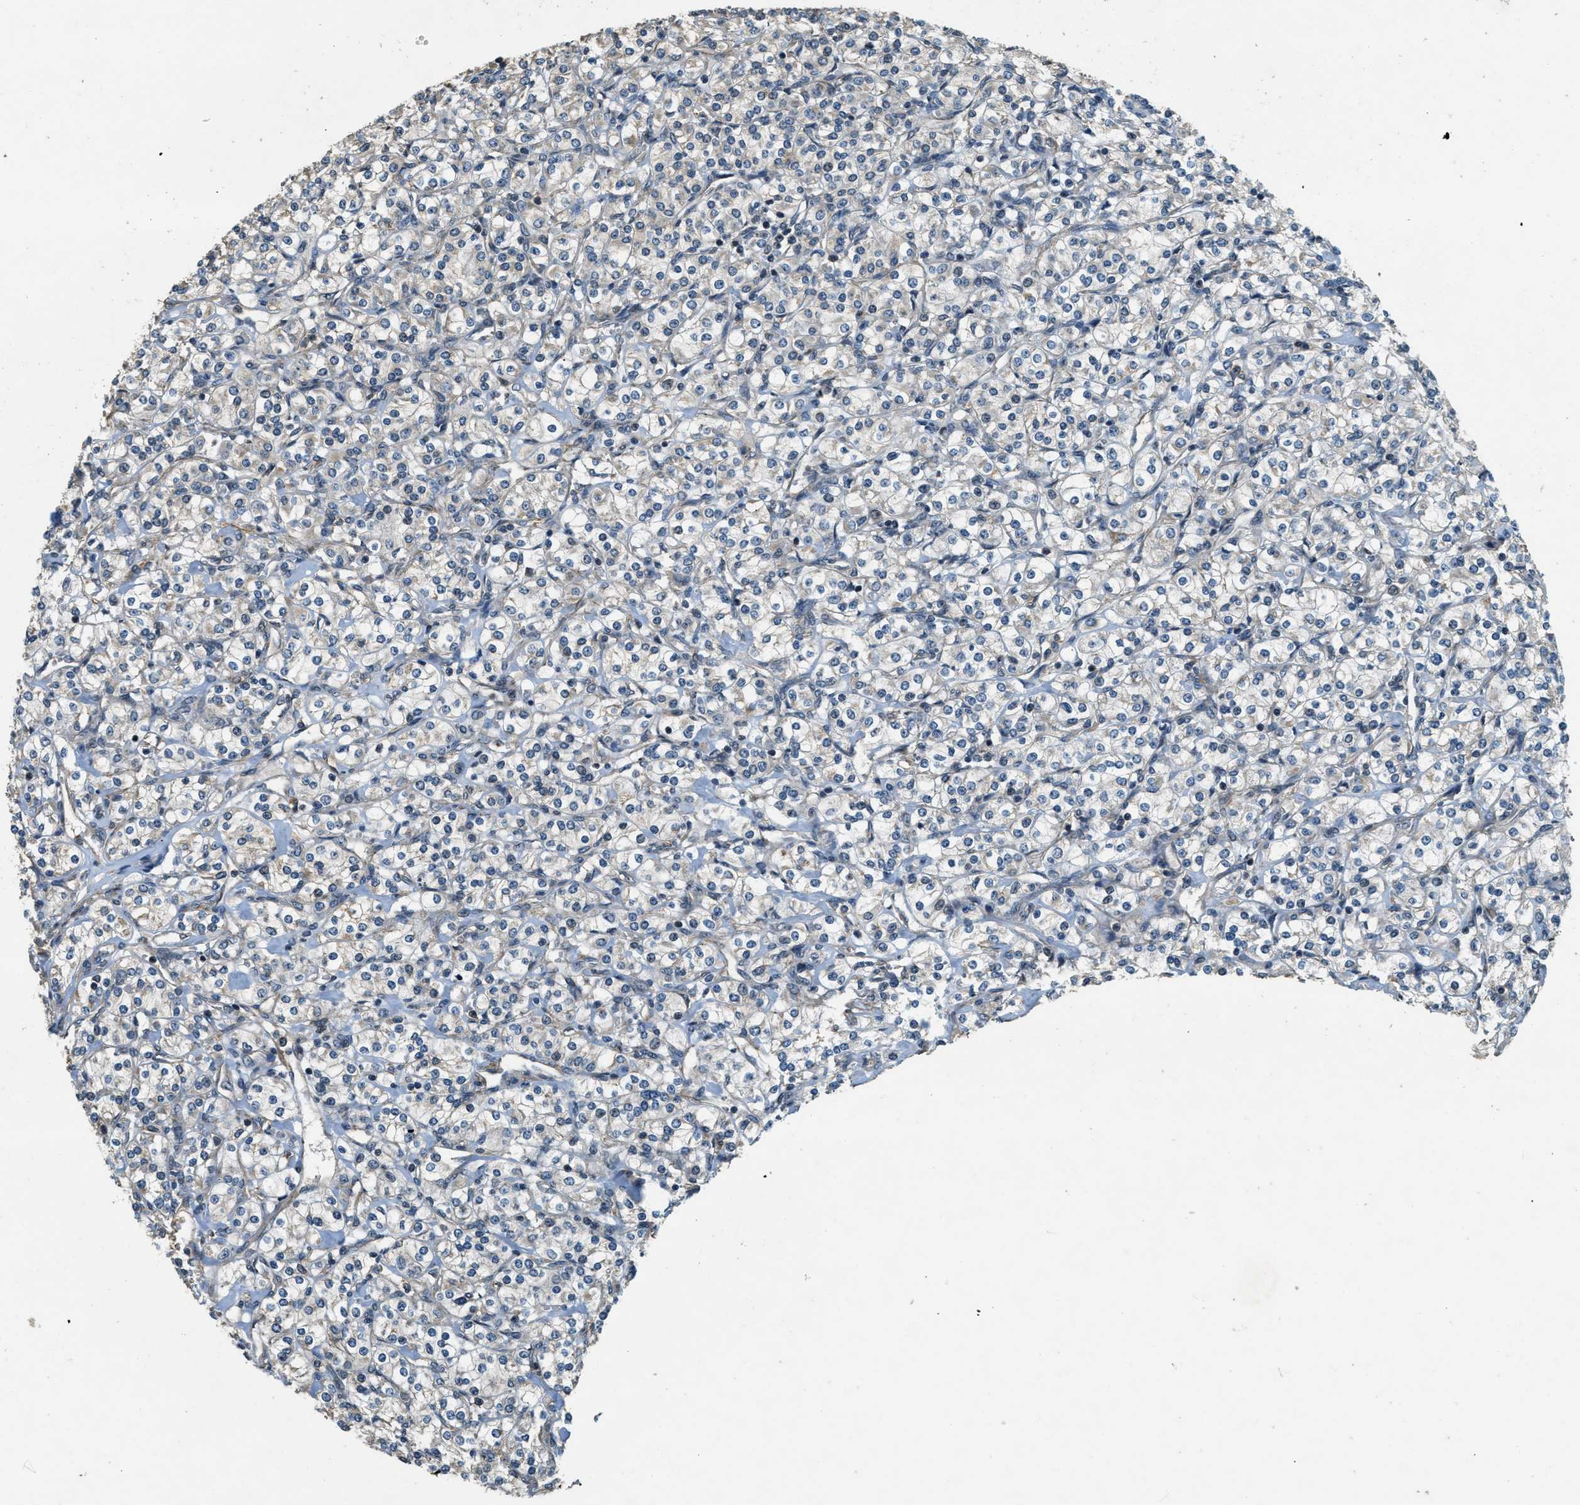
{"staining": {"intensity": "negative", "quantity": "none", "location": "none"}, "tissue": "renal cancer", "cell_type": "Tumor cells", "image_type": "cancer", "snomed": [{"axis": "morphology", "description": "Adenocarcinoma, NOS"}, {"axis": "topography", "description": "Kidney"}], "caption": "The IHC micrograph has no significant expression in tumor cells of renal adenocarcinoma tissue. (Stains: DAB (3,3'-diaminobenzidine) immunohistochemistry (IHC) with hematoxylin counter stain, Microscopy: brightfield microscopy at high magnification).", "gene": "MED21", "patient": {"sex": "male", "age": 77}}